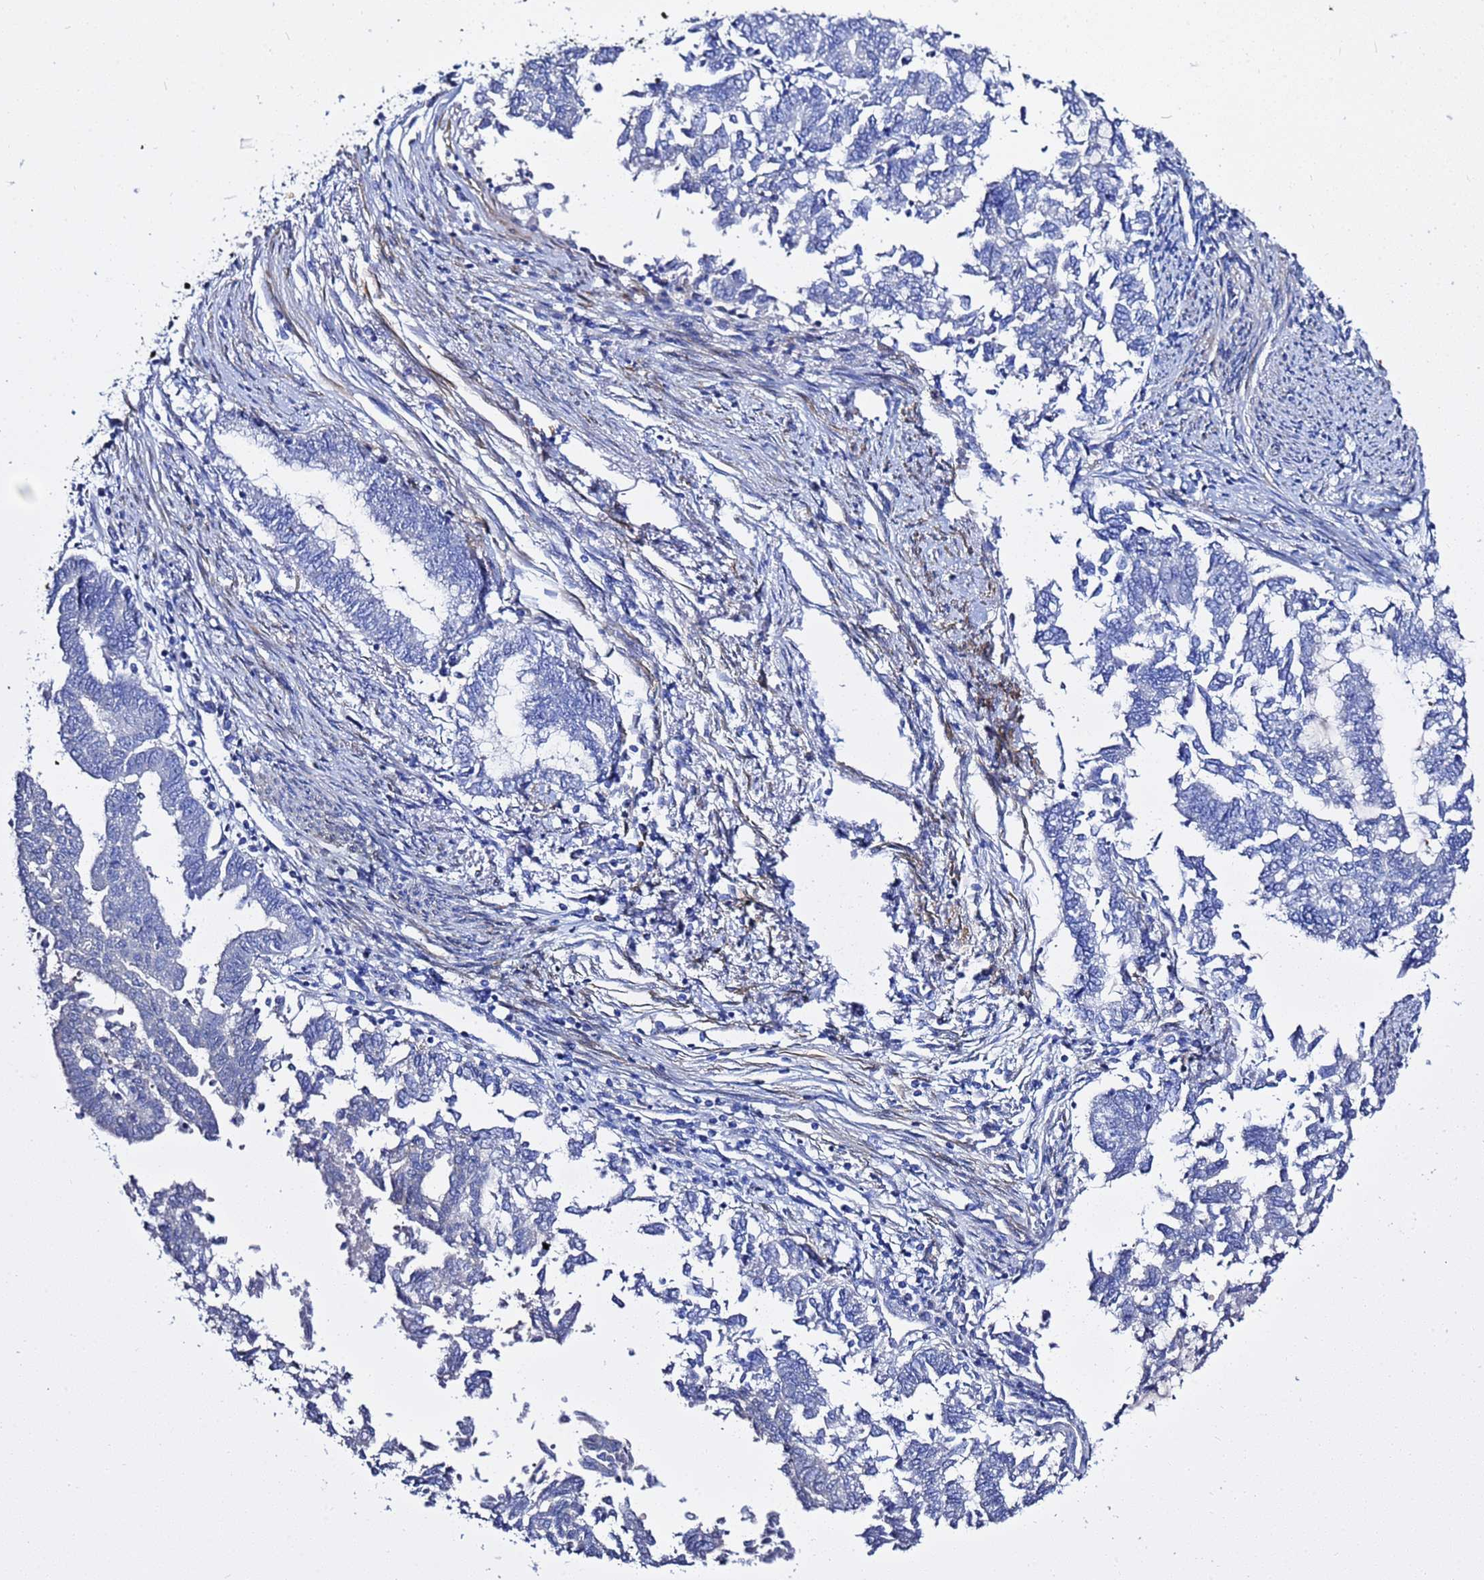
{"staining": {"intensity": "negative", "quantity": "none", "location": "none"}, "tissue": "endometrial cancer", "cell_type": "Tumor cells", "image_type": "cancer", "snomed": [{"axis": "morphology", "description": "Adenocarcinoma, NOS"}, {"axis": "topography", "description": "Endometrium"}], "caption": "Immunohistochemical staining of human endometrial cancer exhibits no significant expression in tumor cells.", "gene": "USP18", "patient": {"sex": "female", "age": 79}}